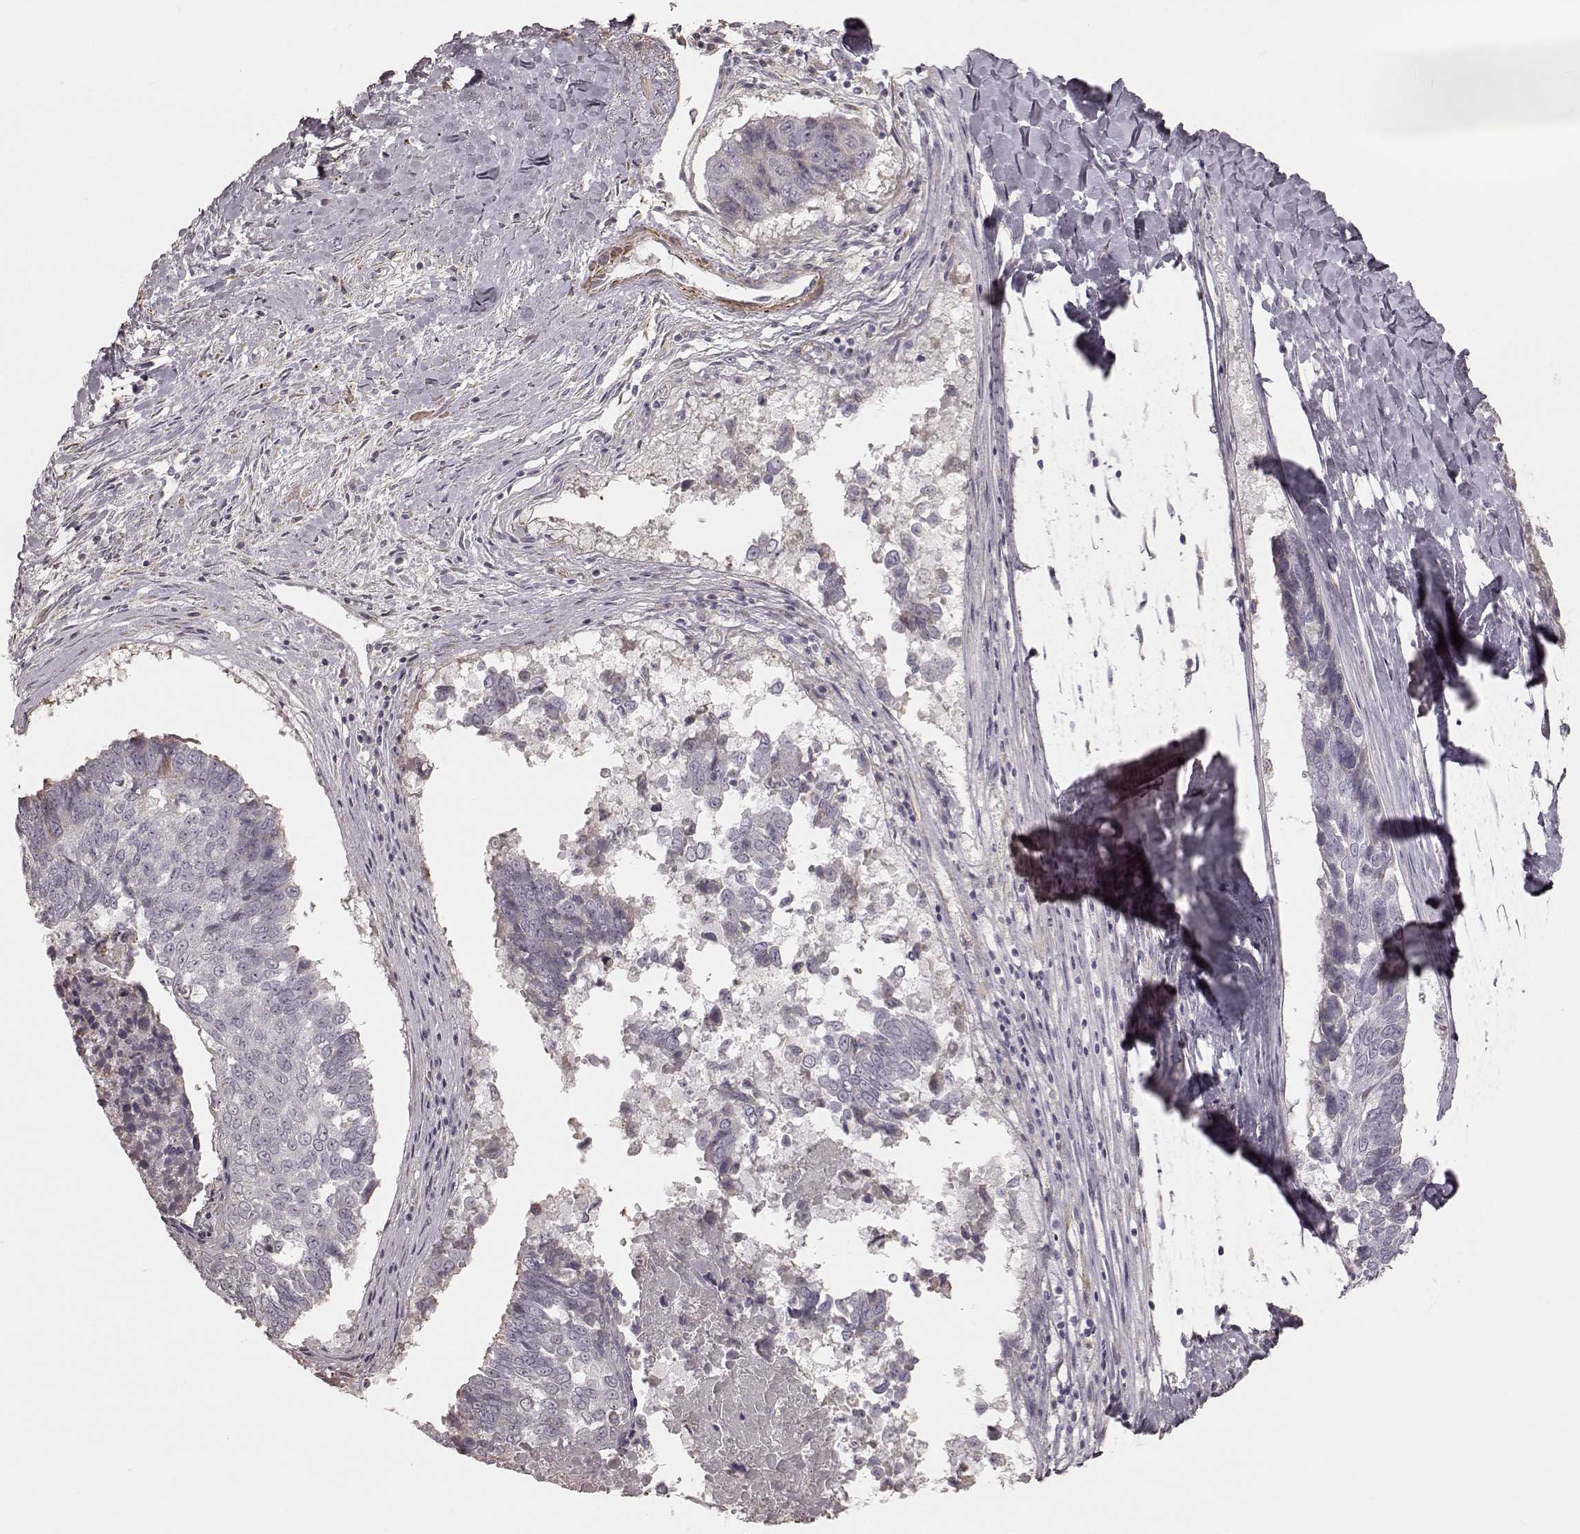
{"staining": {"intensity": "negative", "quantity": "none", "location": "none"}, "tissue": "lung cancer", "cell_type": "Tumor cells", "image_type": "cancer", "snomed": [{"axis": "morphology", "description": "Squamous cell carcinoma, NOS"}, {"axis": "topography", "description": "Lung"}], "caption": "The micrograph displays no significant positivity in tumor cells of lung cancer.", "gene": "KCNJ9", "patient": {"sex": "male", "age": 73}}